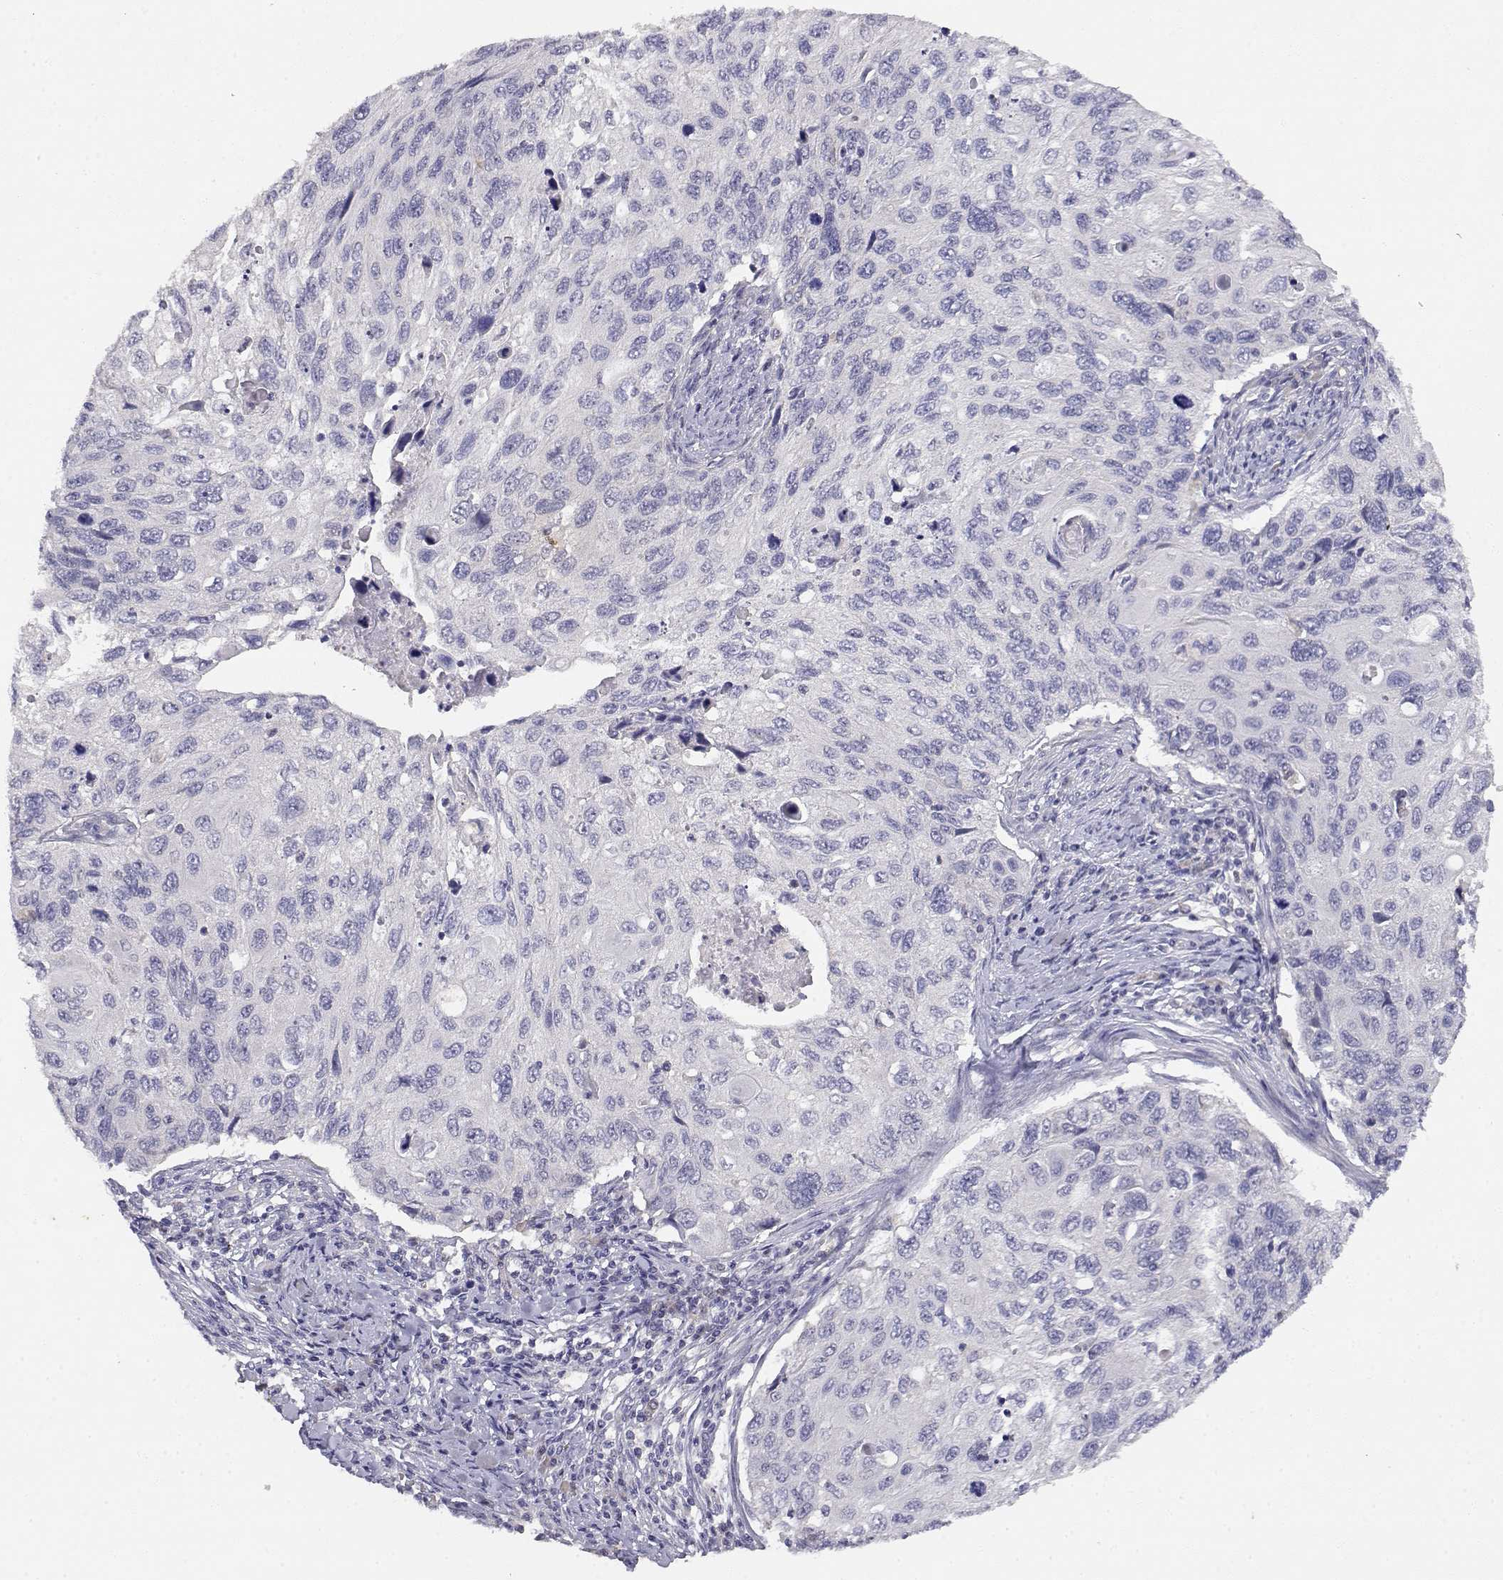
{"staining": {"intensity": "negative", "quantity": "none", "location": "none"}, "tissue": "cervical cancer", "cell_type": "Tumor cells", "image_type": "cancer", "snomed": [{"axis": "morphology", "description": "Squamous cell carcinoma, NOS"}, {"axis": "topography", "description": "Cervix"}], "caption": "Immunohistochemistry (IHC) photomicrograph of human cervical squamous cell carcinoma stained for a protein (brown), which demonstrates no expression in tumor cells.", "gene": "ADA", "patient": {"sex": "female", "age": 70}}